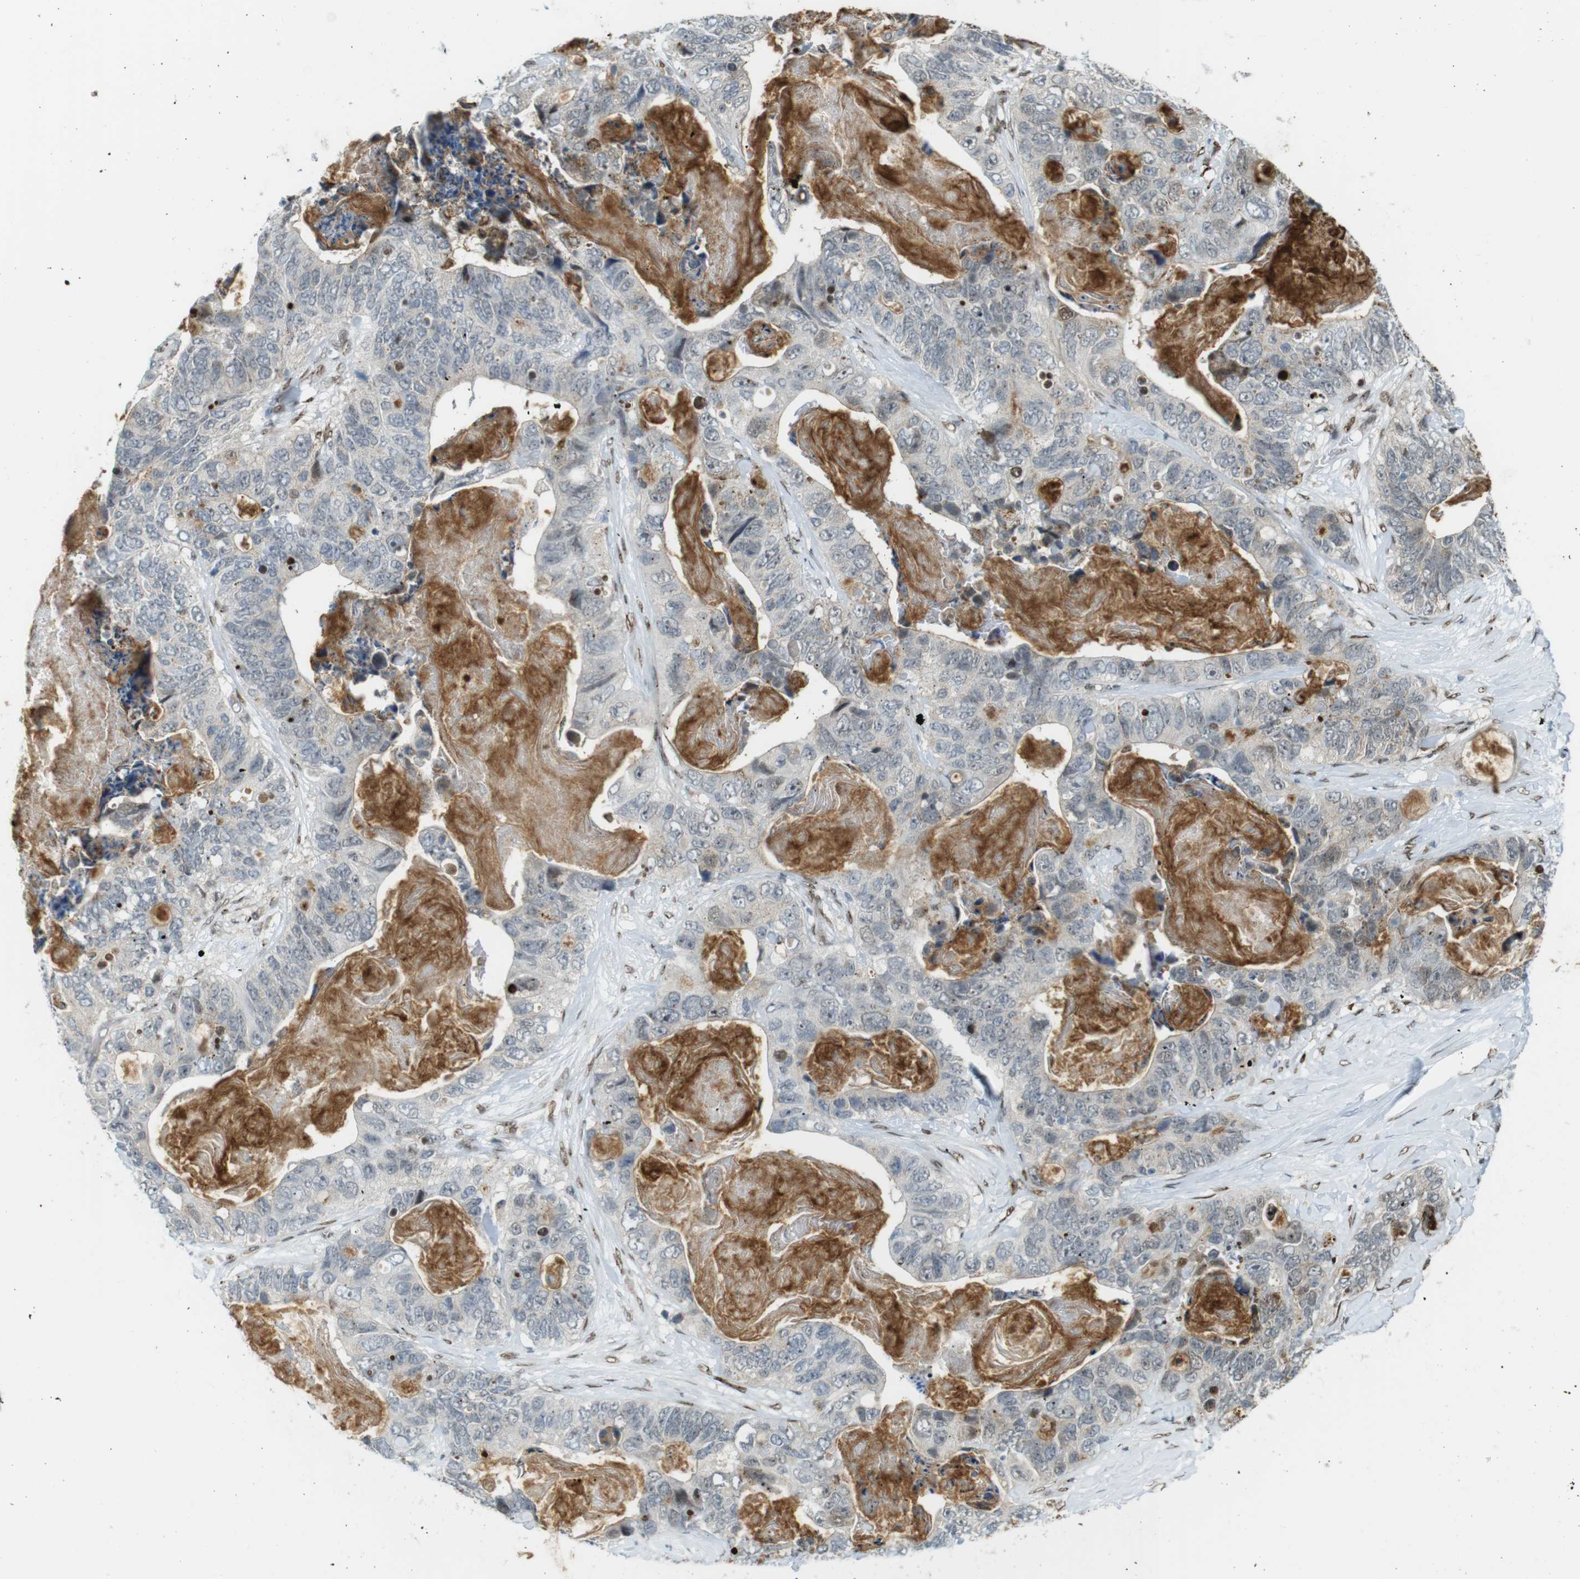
{"staining": {"intensity": "weak", "quantity": "<25%", "location": "nuclear"}, "tissue": "stomach cancer", "cell_type": "Tumor cells", "image_type": "cancer", "snomed": [{"axis": "morphology", "description": "Adenocarcinoma, NOS"}, {"axis": "topography", "description": "Stomach"}], "caption": "Protein analysis of stomach cancer (adenocarcinoma) exhibits no significant staining in tumor cells. (DAB (3,3'-diaminobenzidine) immunohistochemistry, high magnification).", "gene": "UBB", "patient": {"sex": "female", "age": 89}}